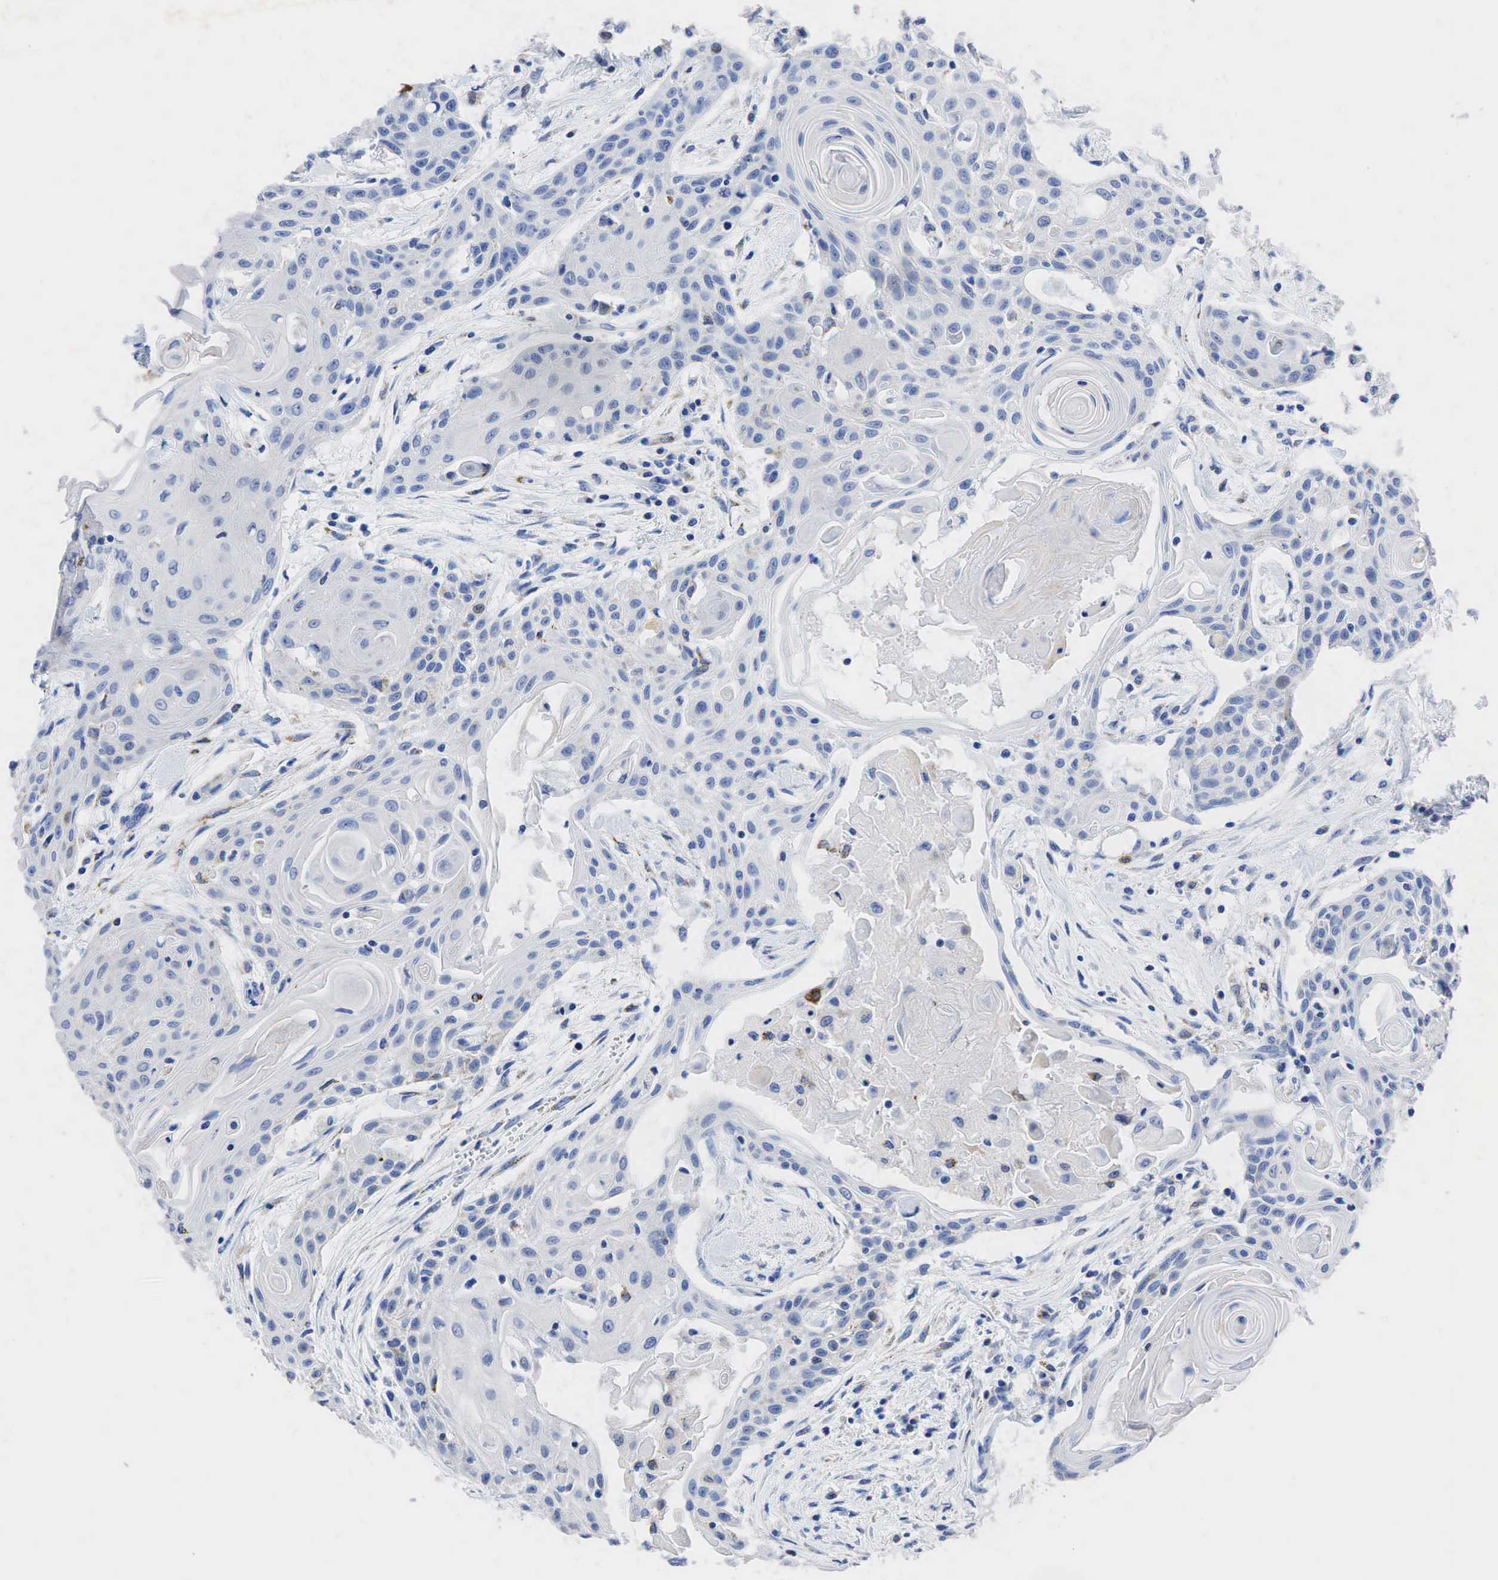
{"staining": {"intensity": "negative", "quantity": "none", "location": "none"}, "tissue": "head and neck cancer", "cell_type": "Tumor cells", "image_type": "cancer", "snomed": [{"axis": "morphology", "description": "Squamous cell carcinoma, NOS"}, {"axis": "morphology", "description": "Squamous cell carcinoma, metastatic, NOS"}, {"axis": "topography", "description": "Lymph node"}, {"axis": "topography", "description": "Salivary gland"}, {"axis": "topography", "description": "Head-Neck"}], "caption": "Head and neck metastatic squamous cell carcinoma stained for a protein using immunohistochemistry displays no positivity tumor cells.", "gene": "SYP", "patient": {"sex": "female", "age": 74}}